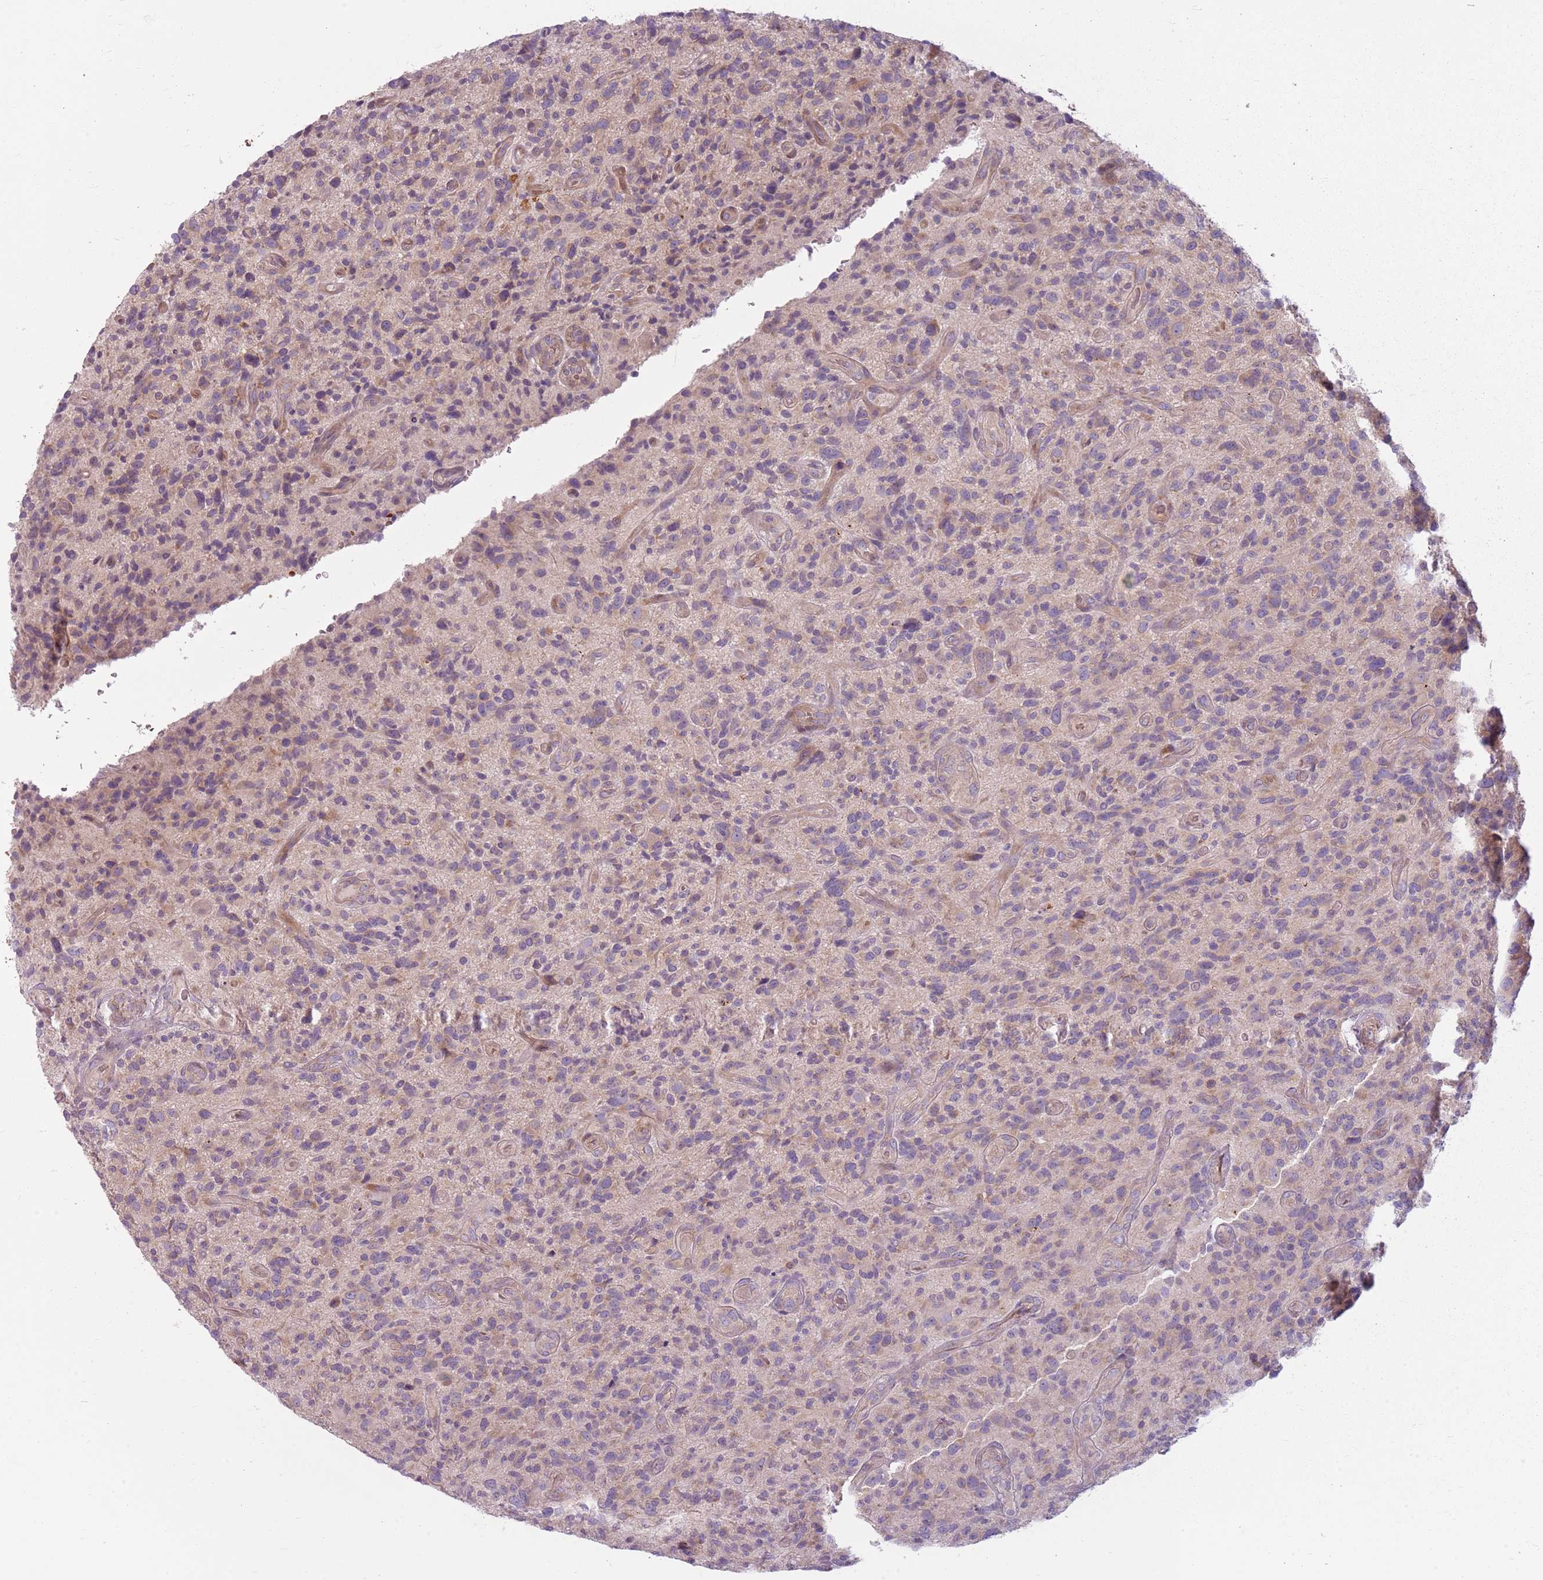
{"staining": {"intensity": "negative", "quantity": "none", "location": "none"}, "tissue": "glioma", "cell_type": "Tumor cells", "image_type": "cancer", "snomed": [{"axis": "morphology", "description": "Glioma, malignant, High grade"}, {"axis": "topography", "description": "Brain"}], "caption": "Tumor cells are negative for protein expression in human glioma.", "gene": "HSPA14", "patient": {"sex": "male", "age": 47}}